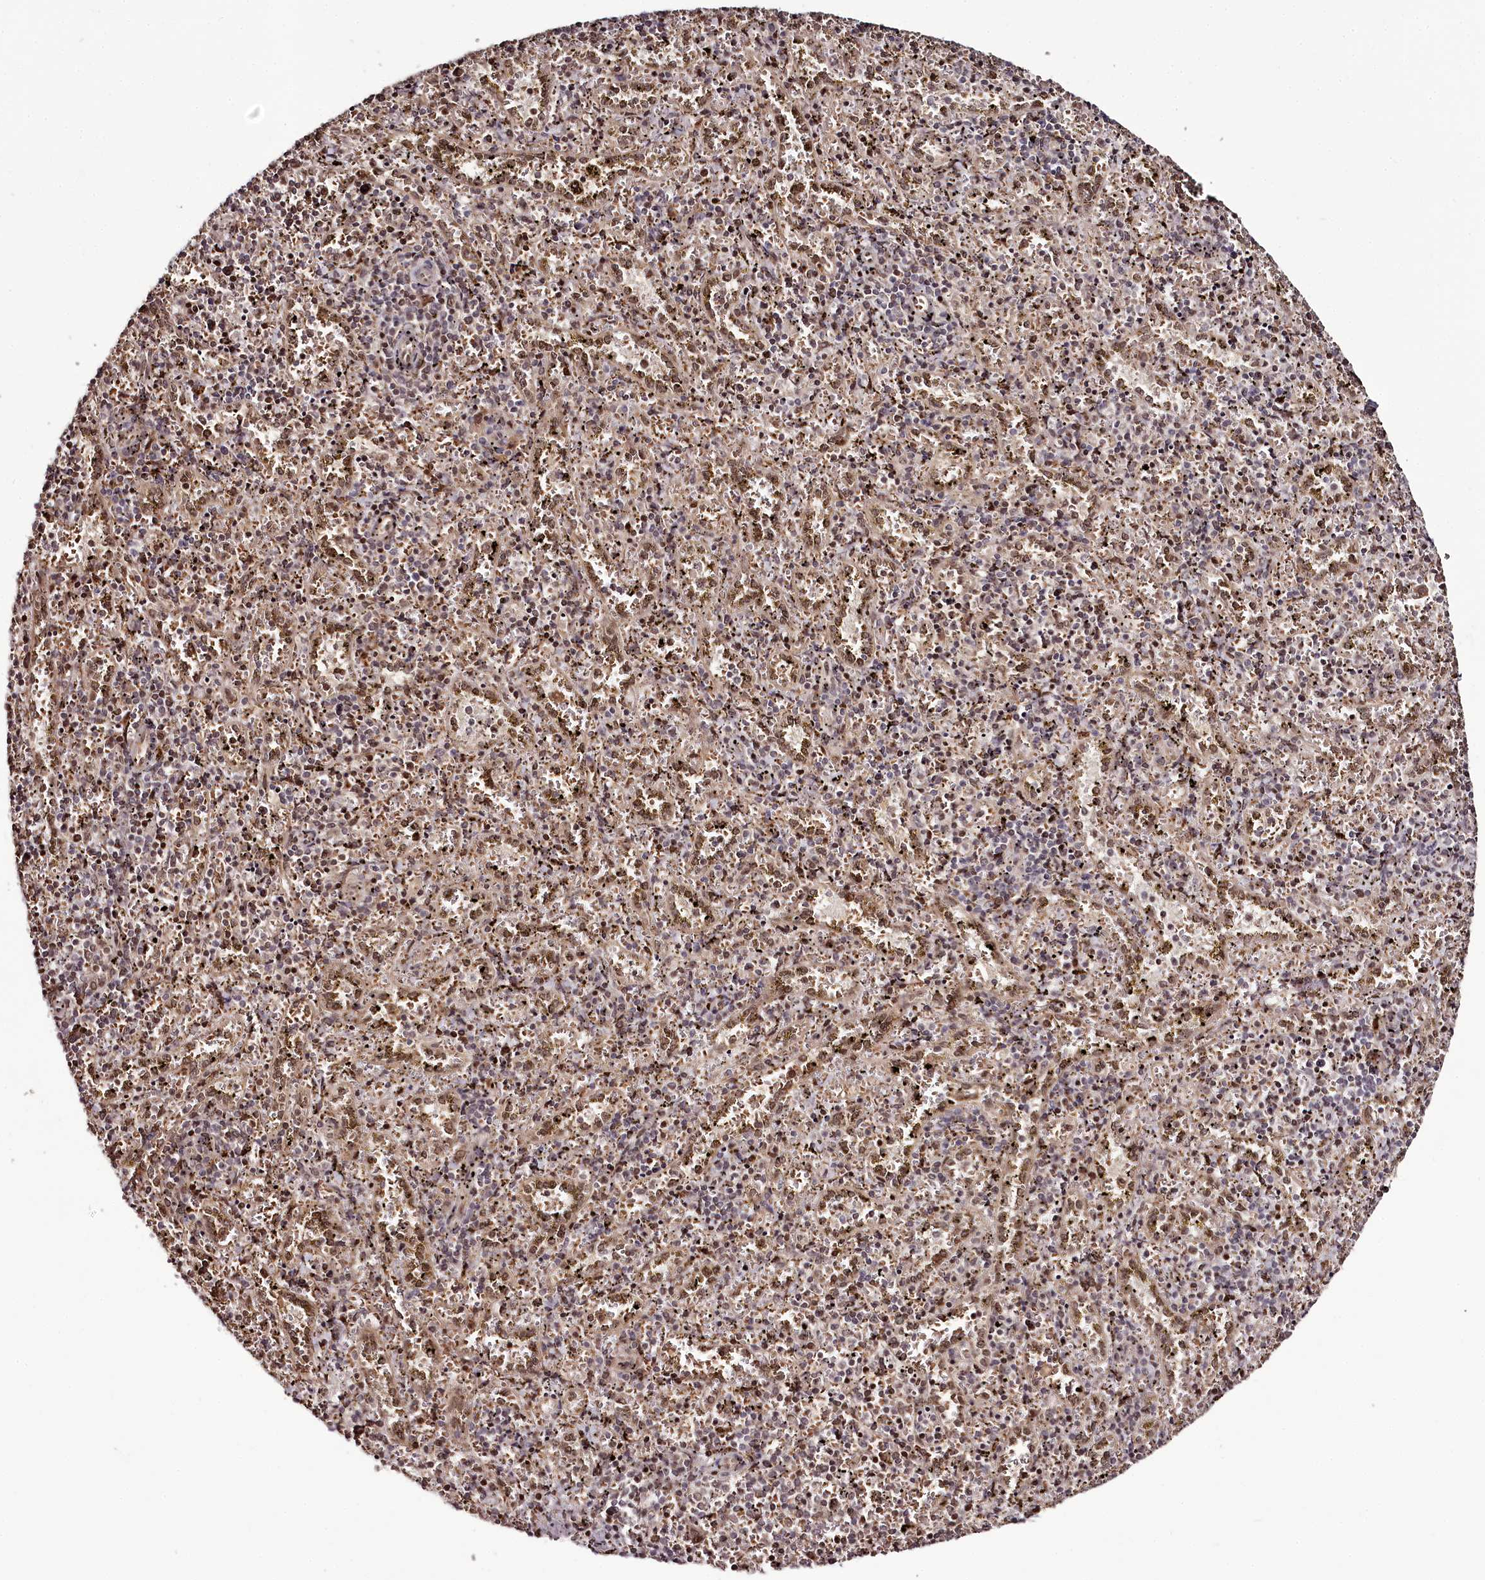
{"staining": {"intensity": "moderate", "quantity": "25%-75%", "location": "nuclear"}, "tissue": "spleen", "cell_type": "Cells in red pulp", "image_type": "normal", "snomed": [{"axis": "morphology", "description": "Normal tissue, NOS"}, {"axis": "topography", "description": "Spleen"}], "caption": "Protein staining by immunohistochemistry demonstrates moderate nuclear positivity in approximately 25%-75% of cells in red pulp in benign spleen. Nuclei are stained in blue.", "gene": "THYN1", "patient": {"sex": "male", "age": 11}}